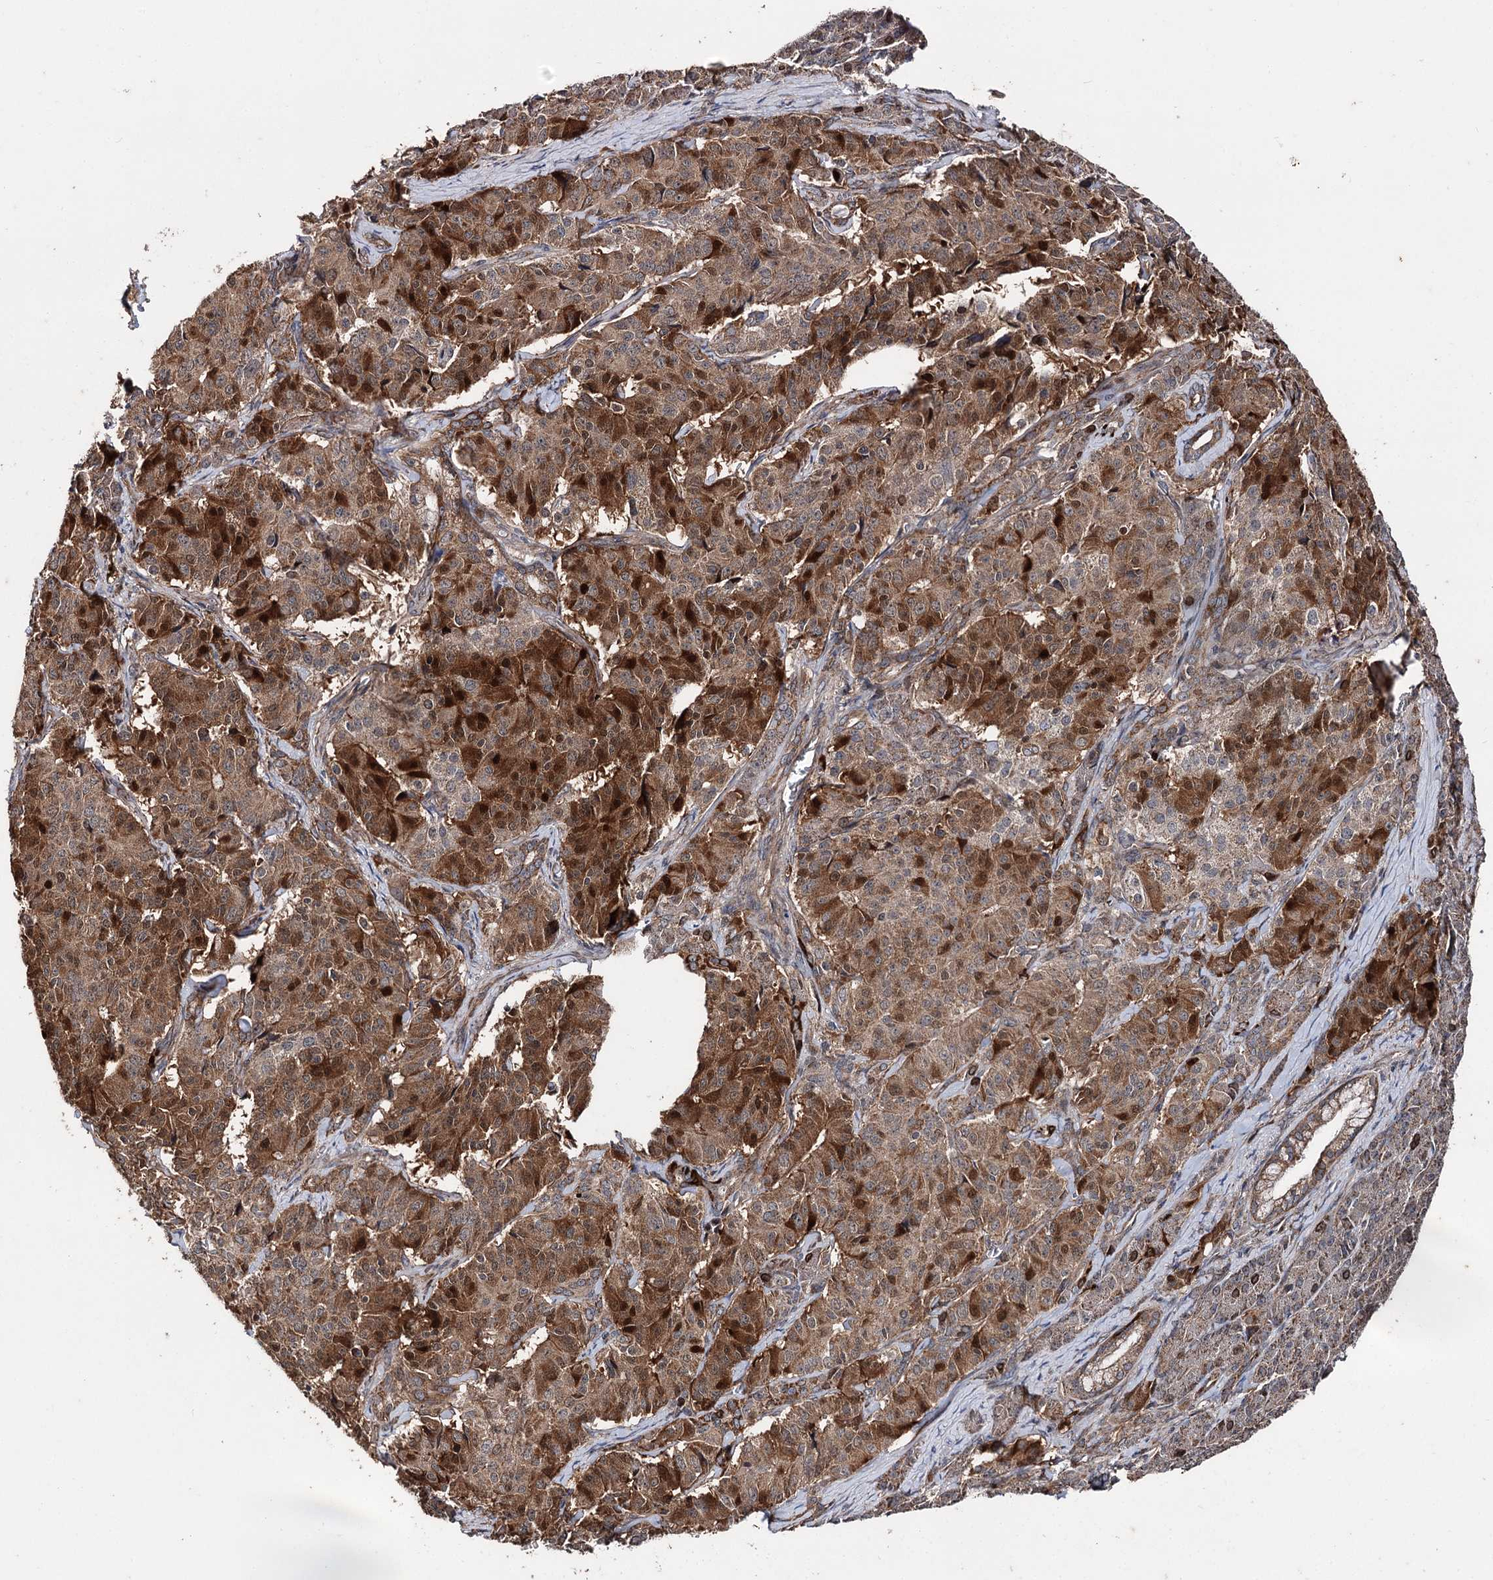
{"staining": {"intensity": "moderate", "quantity": ">75%", "location": "cytoplasmic/membranous,nuclear"}, "tissue": "pancreatic cancer", "cell_type": "Tumor cells", "image_type": "cancer", "snomed": [{"axis": "morphology", "description": "Adenocarcinoma, NOS"}, {"axis": "topography", "description": "Pancreas"}], "caption": "Immunohistochemistry histopathology image of human pancreatic adenocarcinoma stained for a protein (brown), which shows medium levels of moderate cytoplasmic/membranous and nuclear positivity in approximately >75% of tumor cells.", "gene": "MINDY3", "patient": {"sex": "female", "age": 74}}